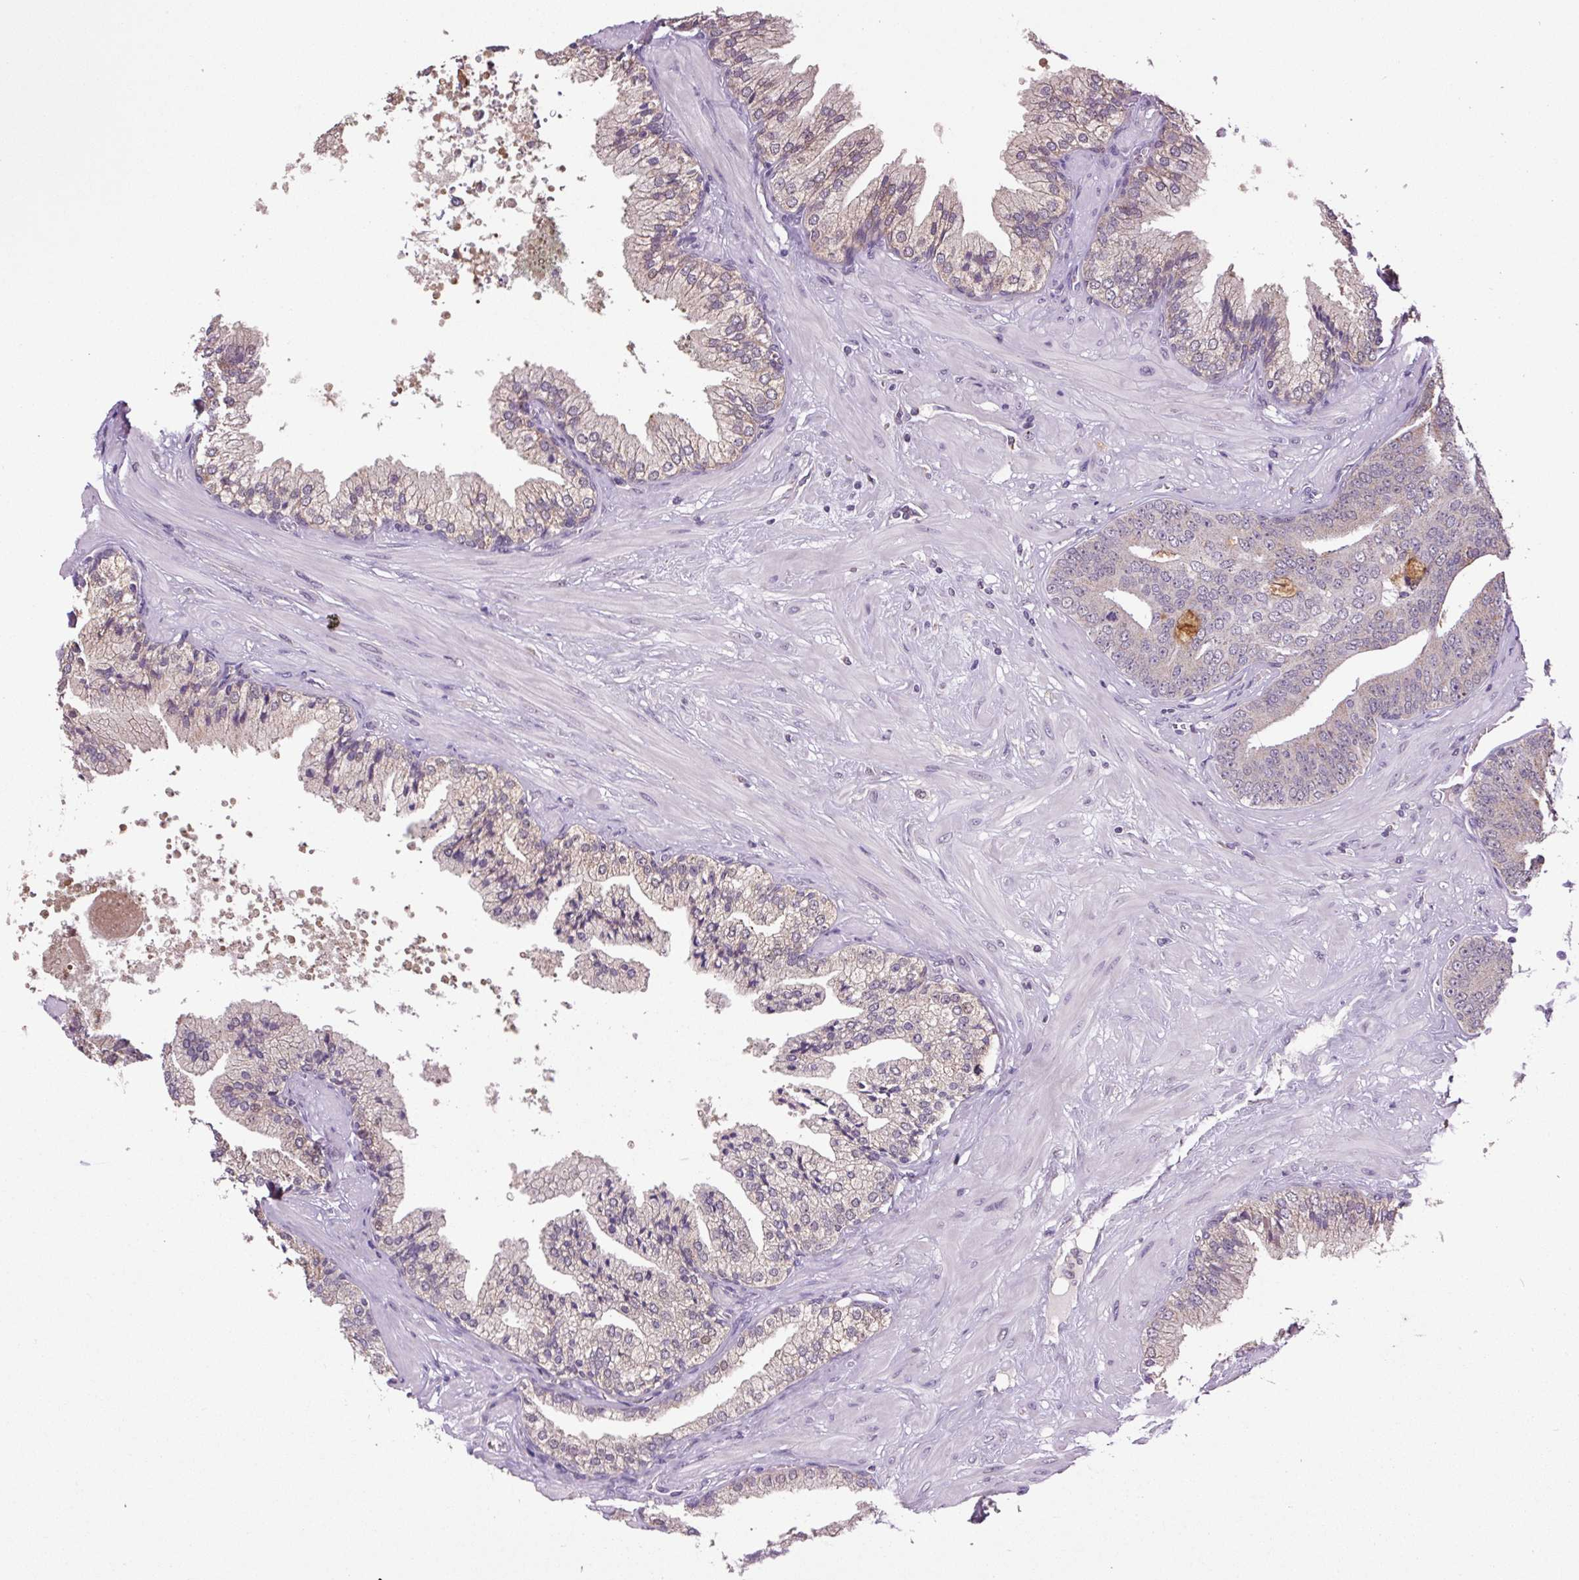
{"staining": {"intensity": "weak", "quantity": "<25%", "location": "cytoplasmic/membranous"}, "tissue": "prostate cancer", "cell_type": "Tumor cells", "image_type": "cancer", "snomed": [{"axis": "morphology", "description": "Adenocarcinoma, High grade"}, {"axis": "topography", "description": "Prostate"}], "caption": "This is a photomicrograph of immunohistochemistry (IHC) staining of prostate cancer, which shows no positivity in tumor cells. (Brightfield microscopy of DAB immunohistochemistry (IHC) at high magnification).", "gene": "SGF29", "patient": {"sex": "male", "age": 55}}